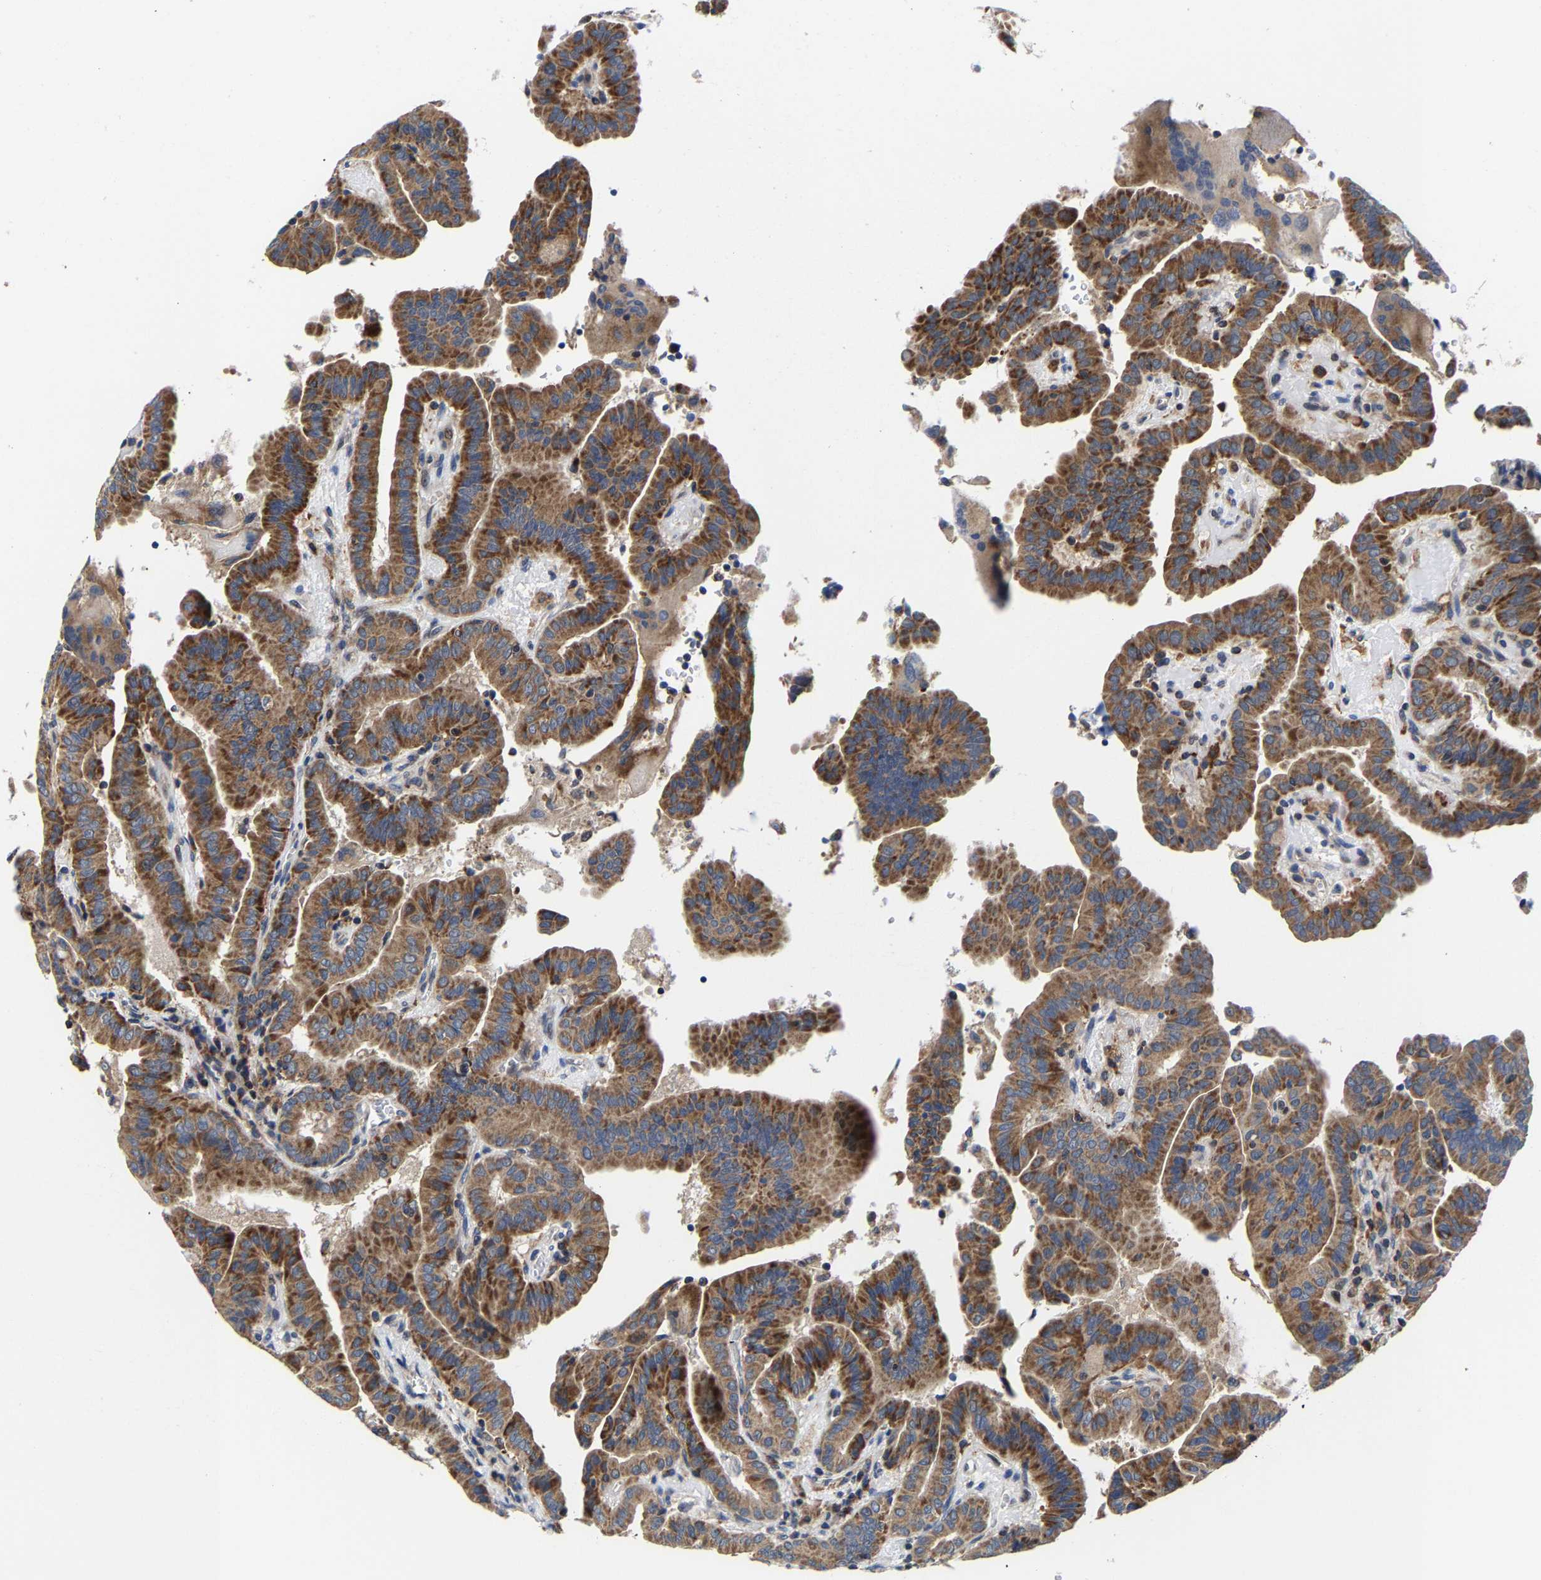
{"staining": {"intensity": "strong", "quantity": ">75%", "location": "cytoplasmic/membranous"}, "tissue": "thyroid cancer", "cell_type": "Tumor cells", "image_type": "cancer", "snomed": [{"axis": "morphology", "description": "Papillary adenocarcinoma, NOS"}, {"axis": "topography", "description": "Thyroid gland"}], "caption": "Tumor cells demonstrate high levels of strong cytoplasmic/membranous expression in about >75% of cells in thyroid cancer (papillary adenocarcinoma).", "gene": "PFKFB3", "patient": {"sex": "male", "age": 33}}